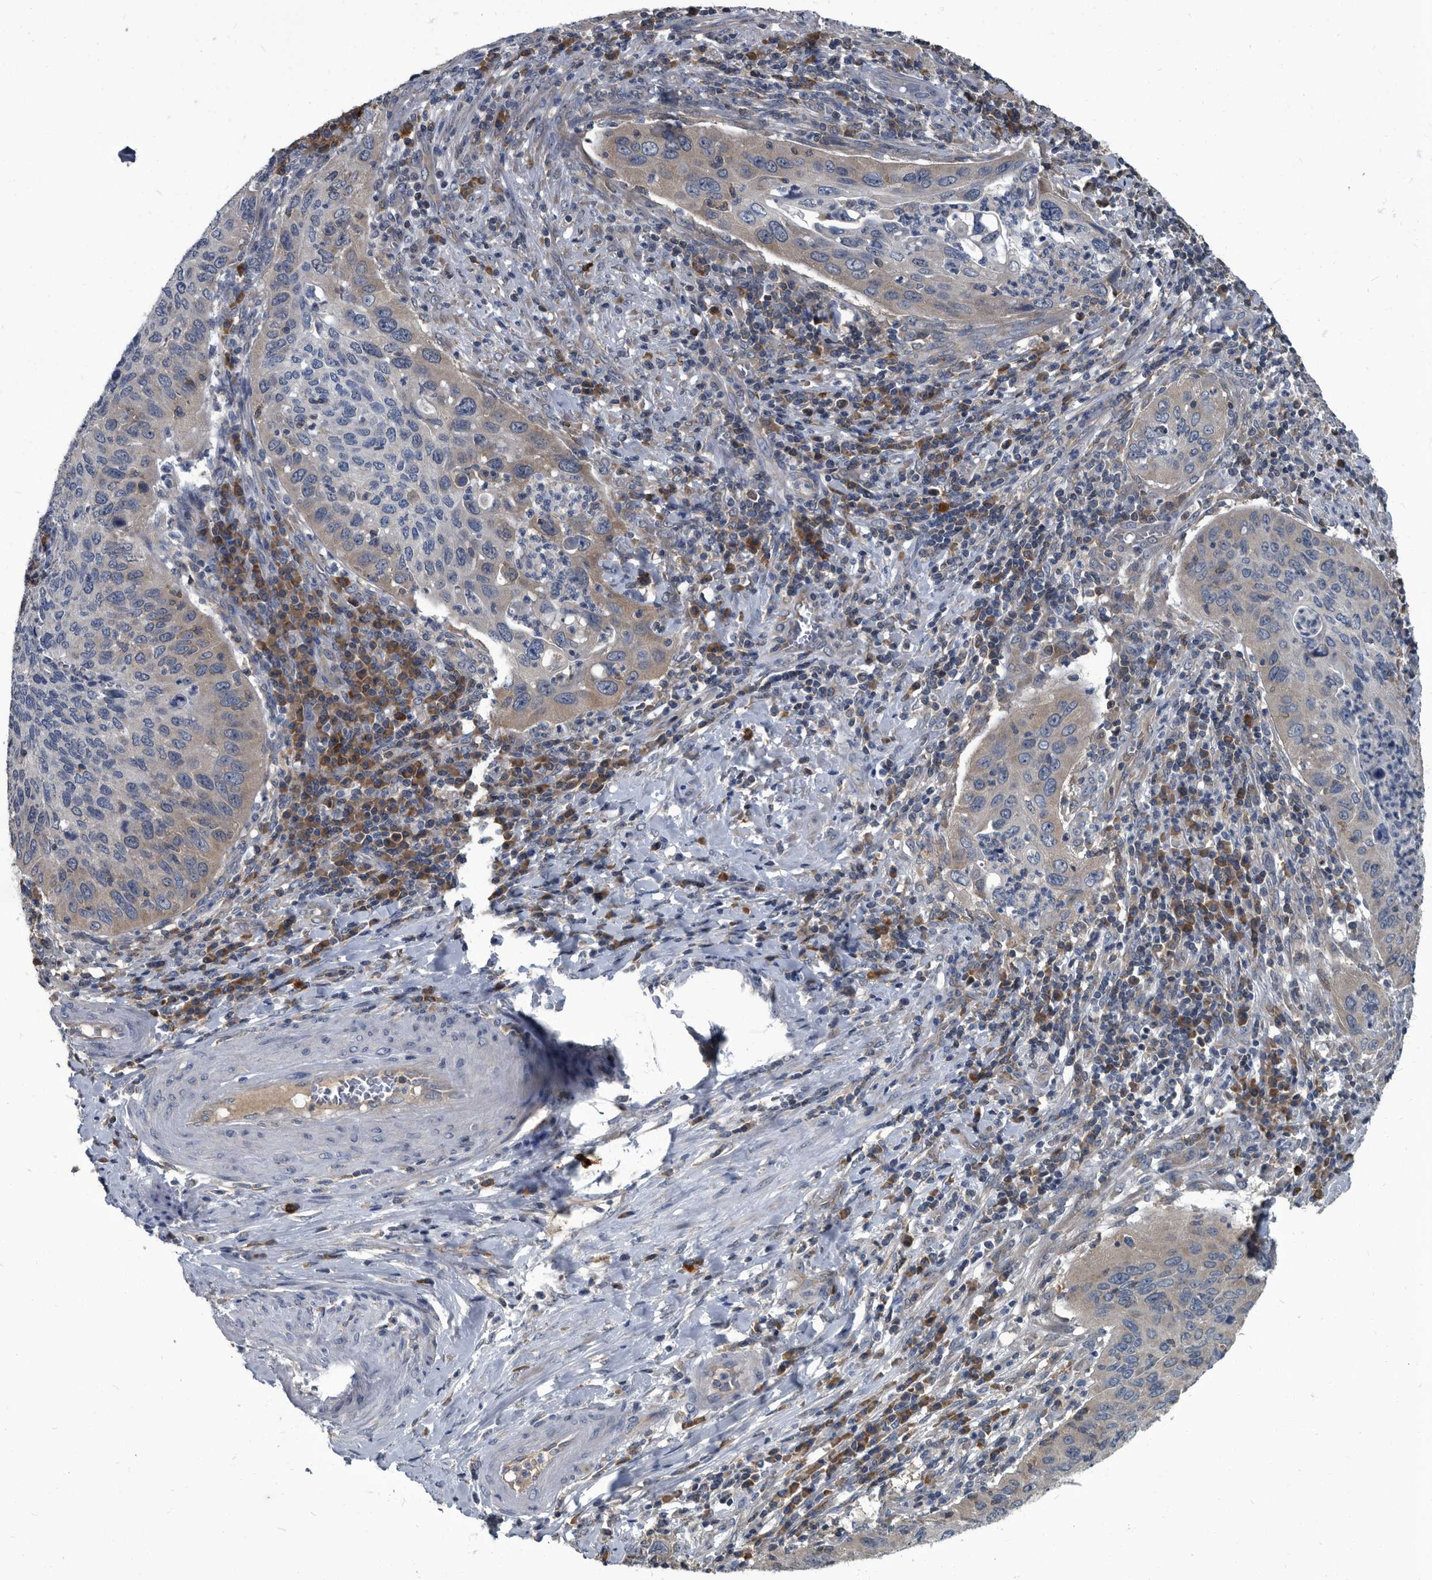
{"staining": {"intensity": "weak", "quantity": "<25%", "location": "cytoplasmic/membranous"}, "tissue": "cervical cancer", "cell_type": "Tumor cells", "image_type": "cancer", "snomed": [{"axis": "morphology", "description": "Squamous cell carcinoma, NOS"}, {"axis": "topography", "description": "Cervix"}], "caption": "DAB (3,3'-diaminobenzidine) immunohistochemical staining of cervical cancer demonstrates no significant staining in tumor cells.", "gene": "CDV3", "patient": {"sex": "female", "age": 38}}